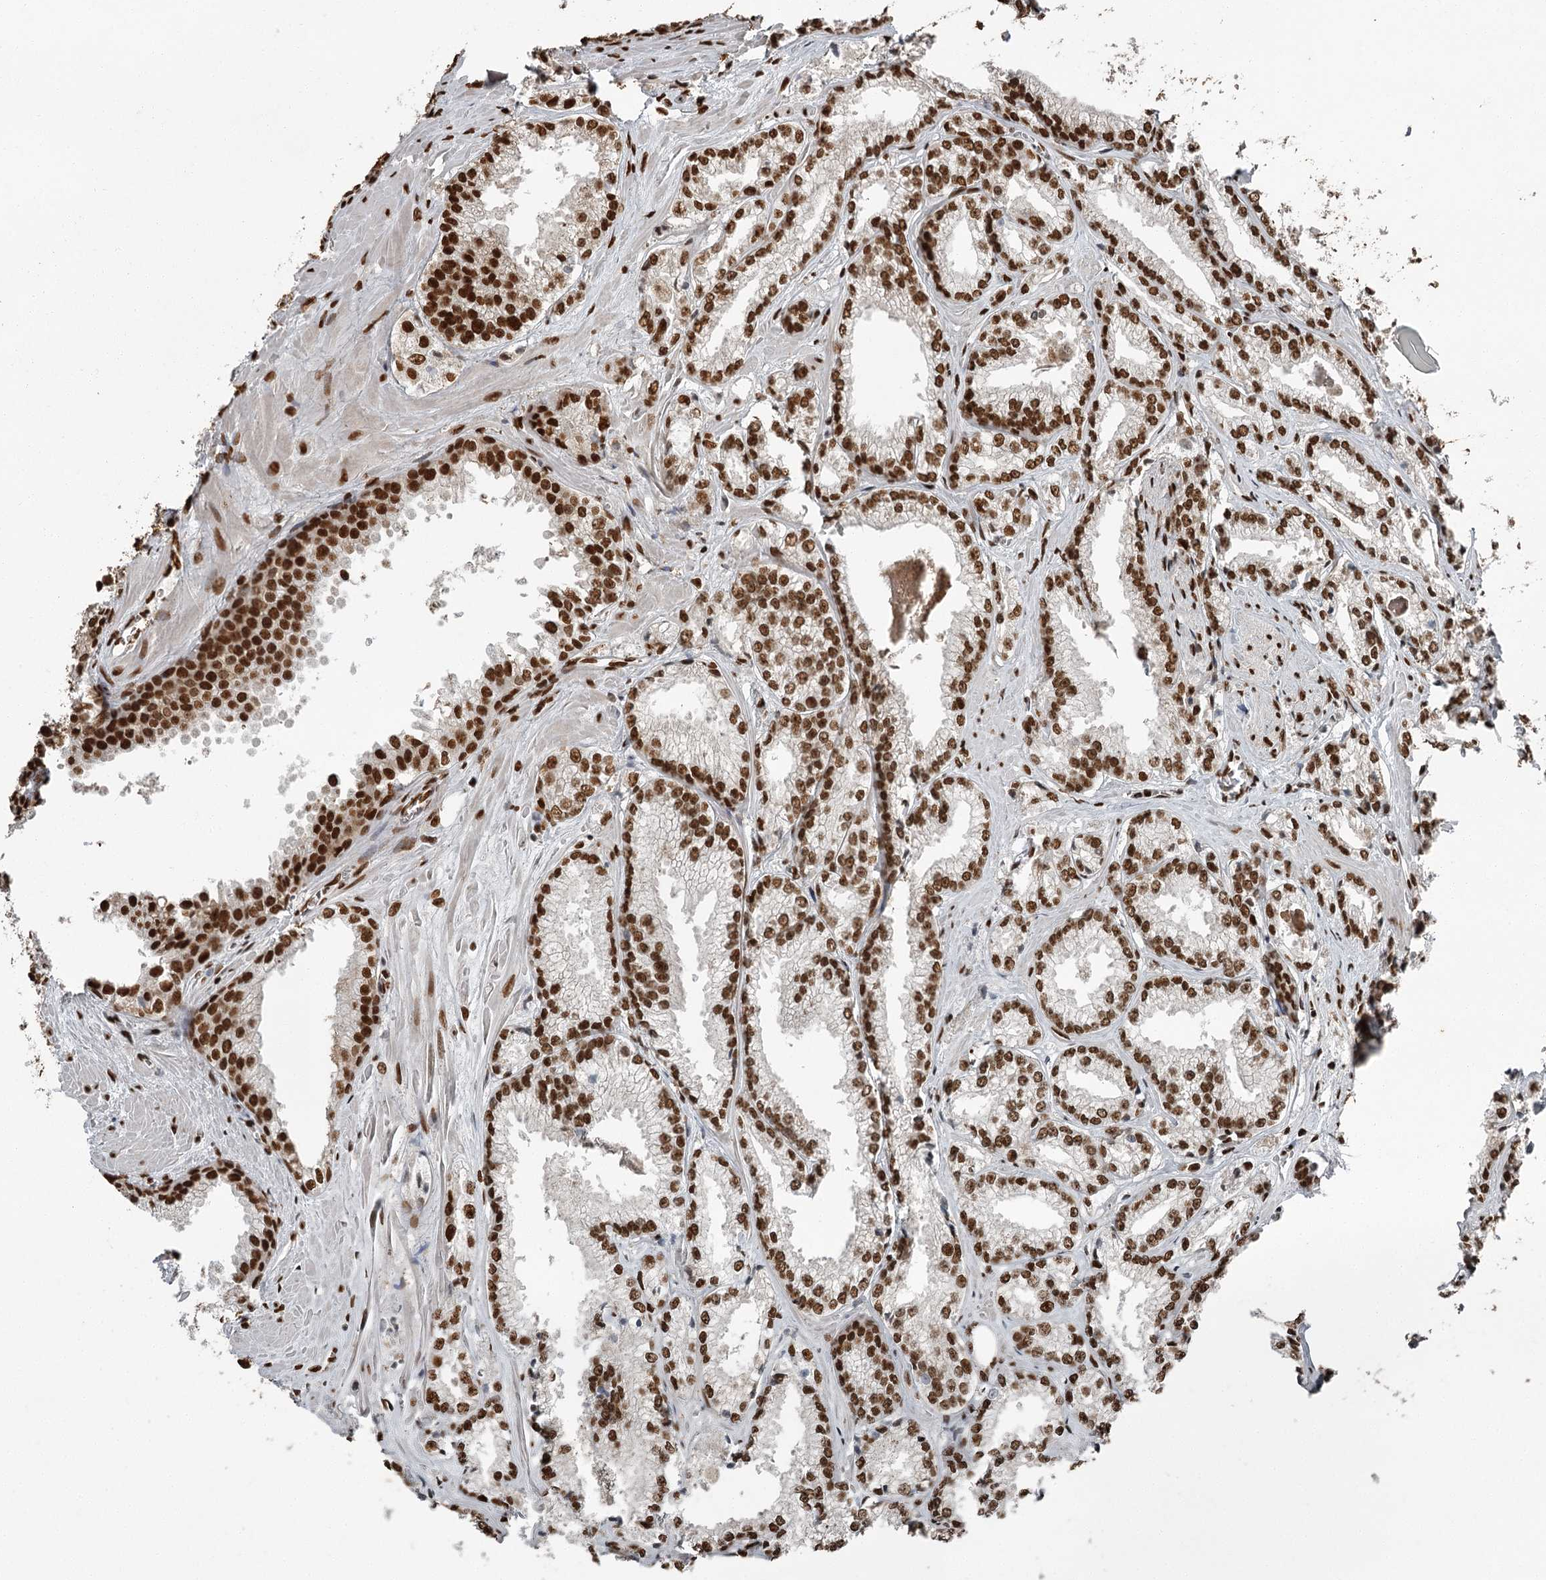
{"staining": {"intensity": "strong", "quantity": ">75%", "location": "nuclear"}, "tissue": "prostate cancer", "cell_type": "Tumor cells", "image_type": "cancer", "snomed": [{"axis": "morphology", "description": "Adenocarcinoma, Low grade"}, {"axis": "topography", "description": "Prostate"}], "caption": "Immunohistochemistry (IHC) image of prostate adenocarcinoma (low-grade) stained for a protein (brown), which reveals high levels of strong nuclear positivity in about >75% of tumor cells.", "gene": "RBBP7", "patient": {"sex": "male", "age": 47}}